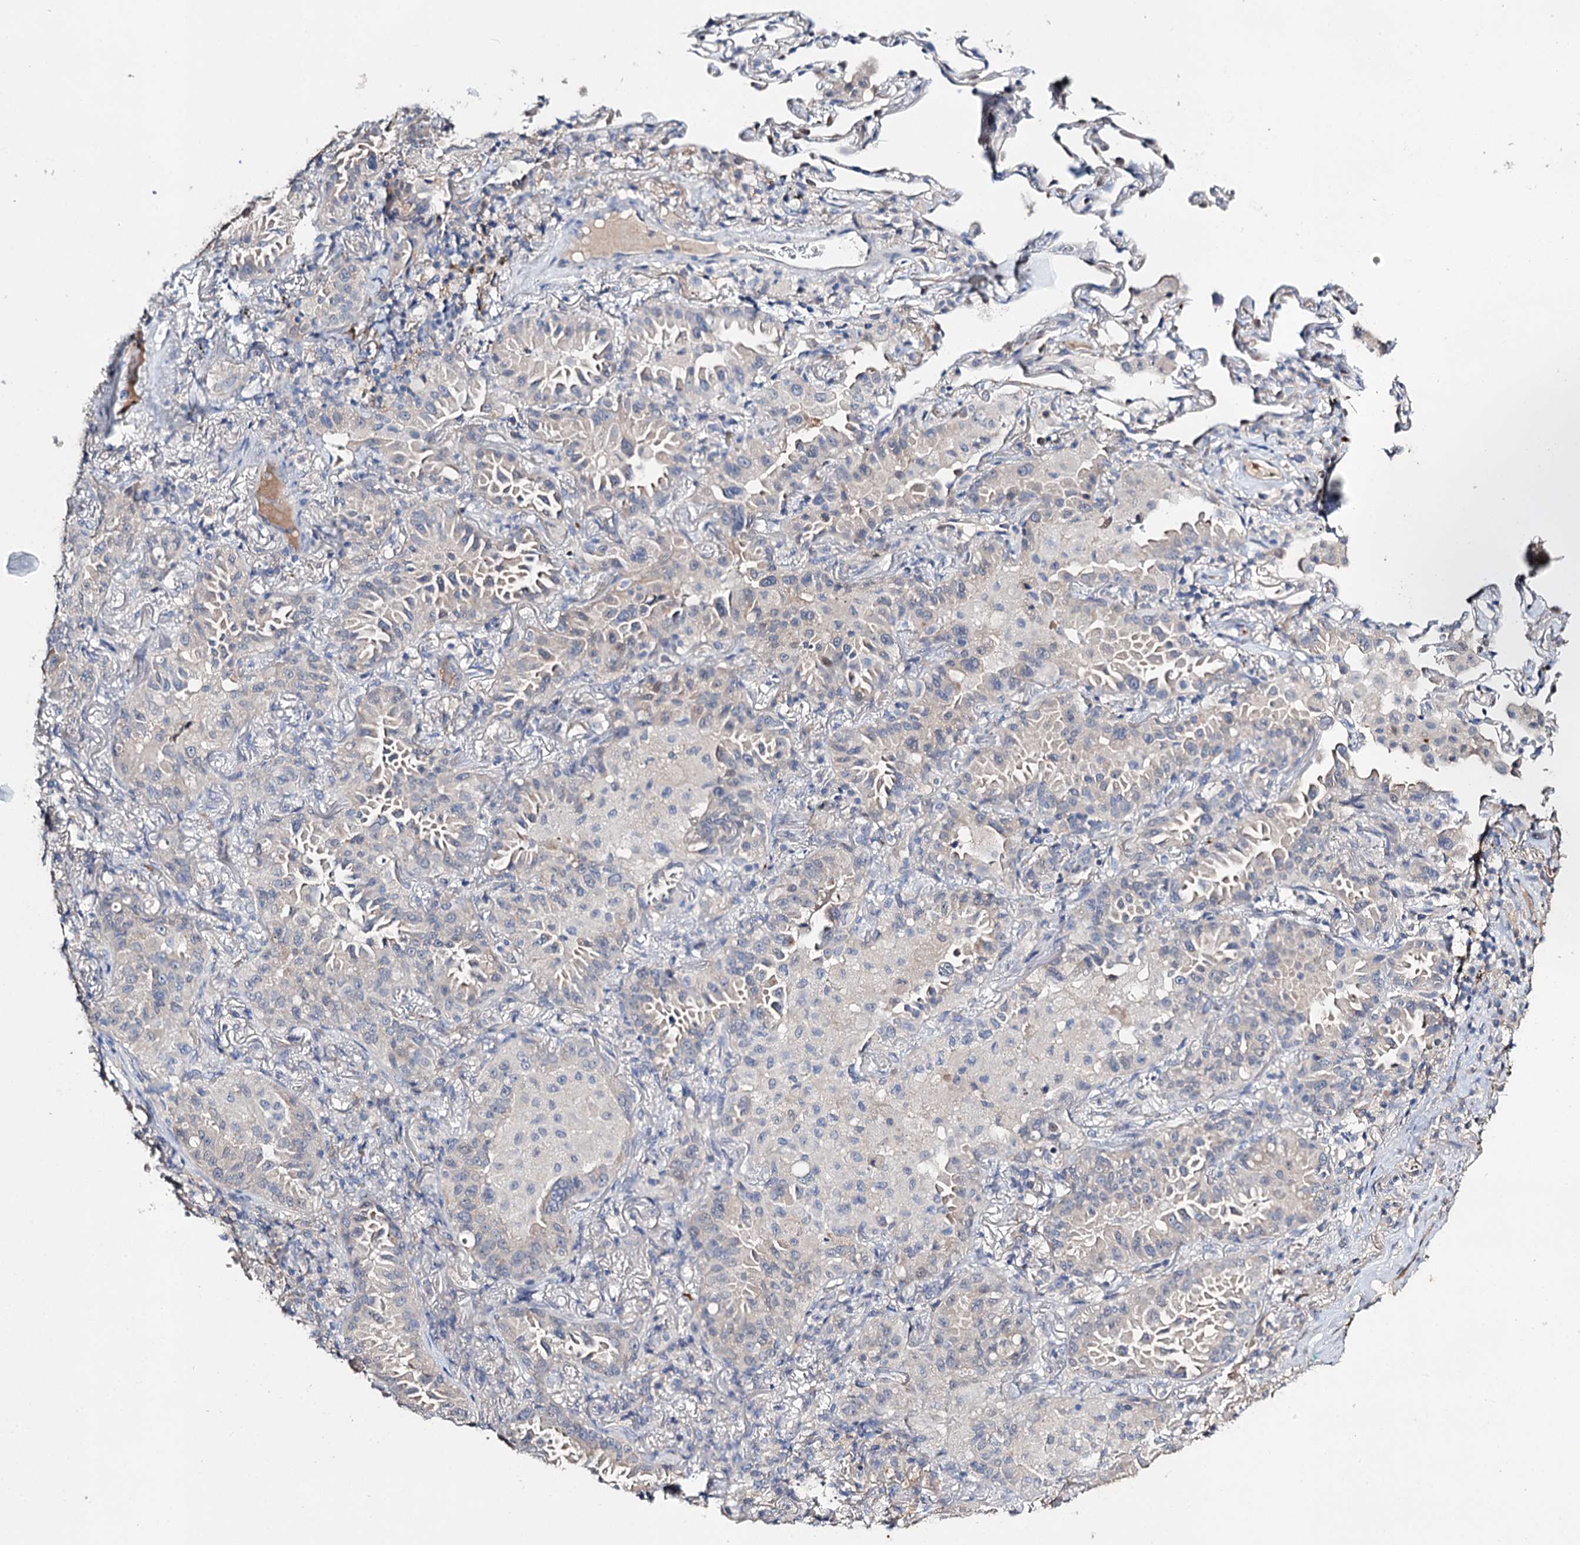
{"staining": {"intensity": "negative", "quantity": "none", "location": "none"}, "tissue": "lung cancer", "cell_type": "Tumor cells", "image_type": "cancer", "snomed": [{"axis": "morphology", "description": "Adenocarcinoma, NOS"}, {"axis": "topography", "description": "Lung"}], "caption": "This is an IHC micrograph of human adenocarcinoma (lung). There is no staining in tumor cells.", "gene": "DNAH6", "patient": {"sex": "female", "age": 69}}